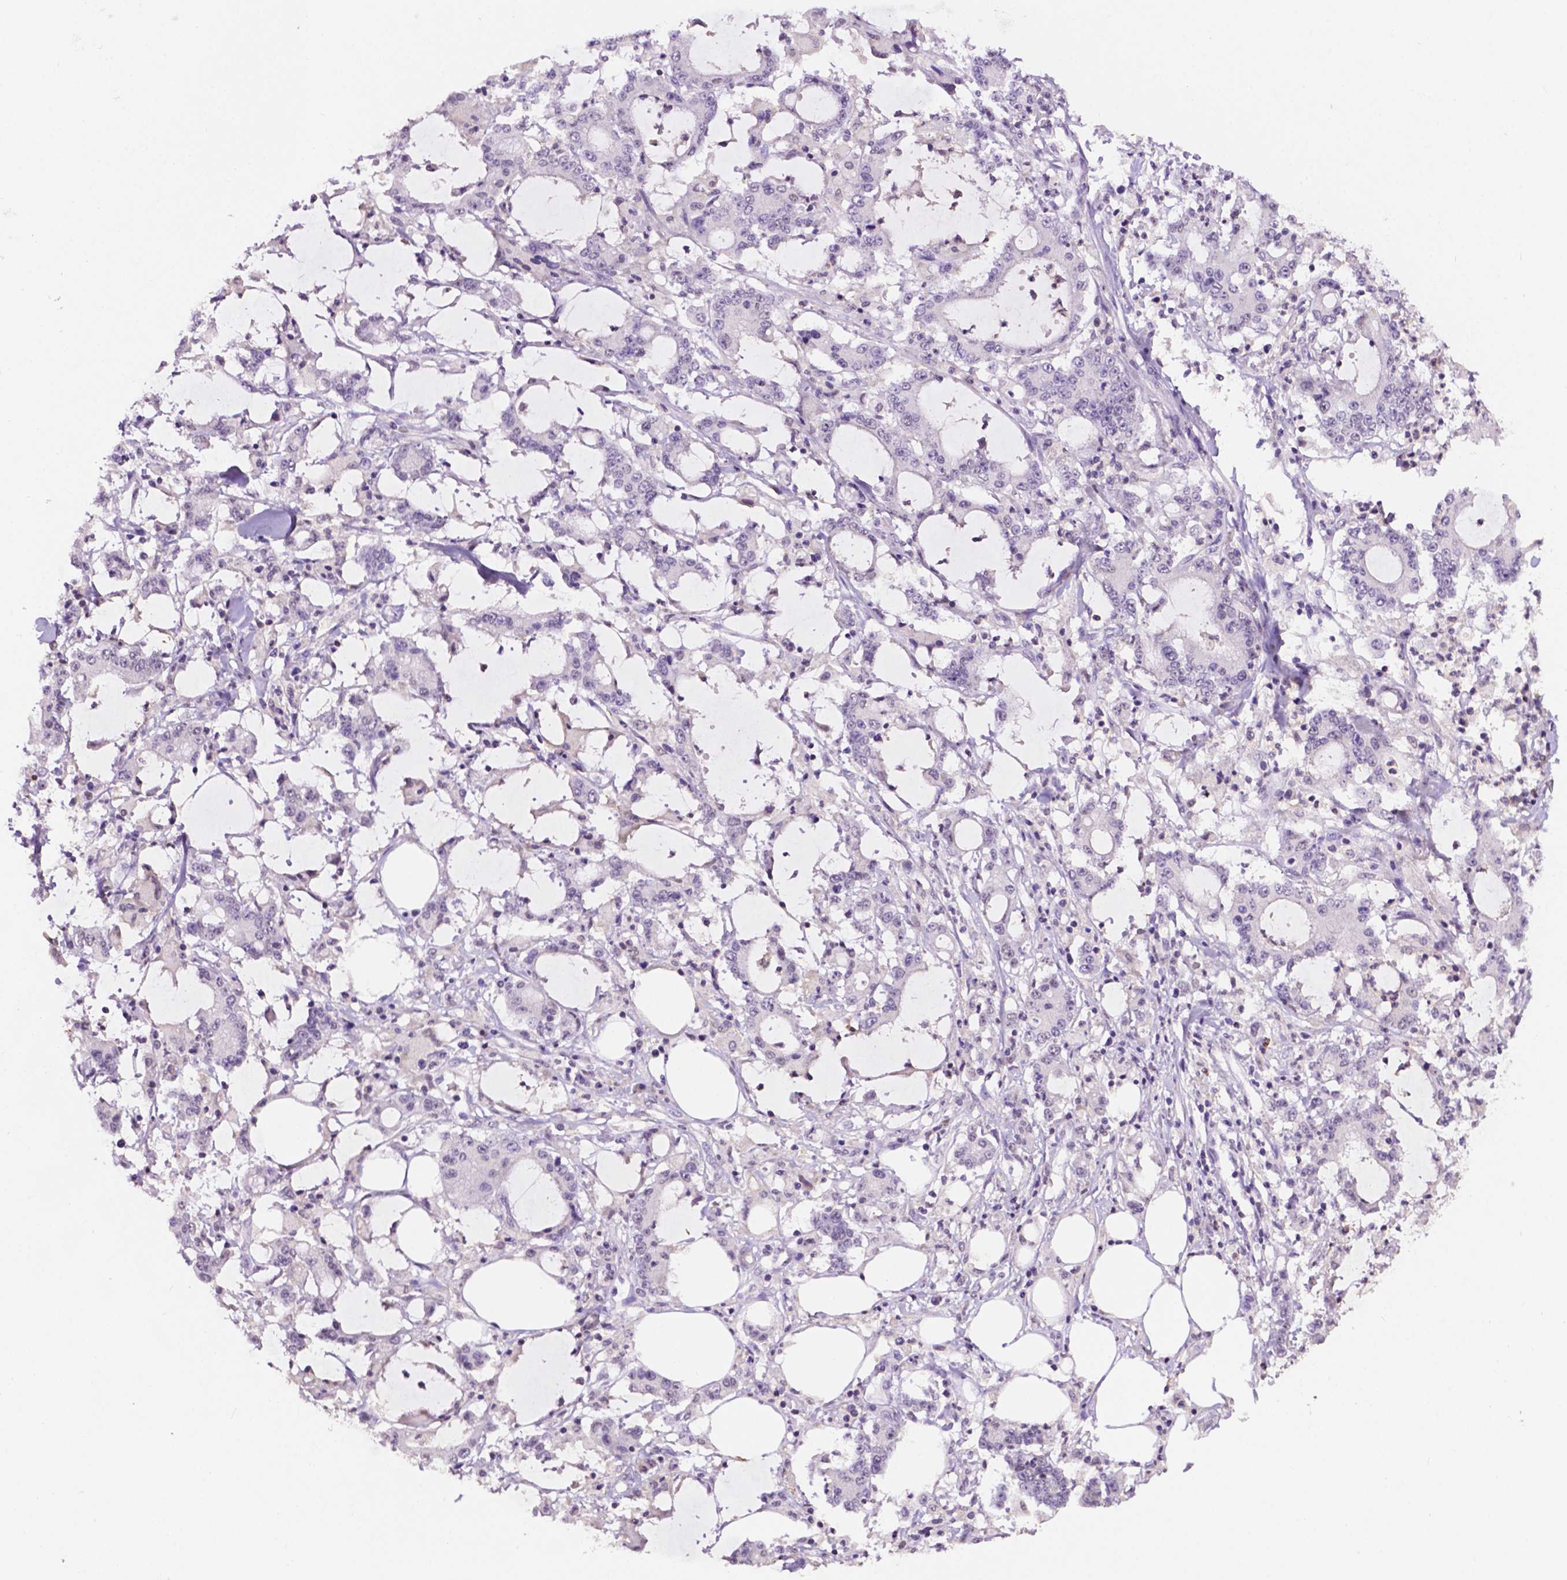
{"staining": {"intensity": "negative", "quantity": "none", "location": "none"}, "tissue": "stomach cancer", "cell_type": "Tumor cells", "image_type": "cancer", "snomed": [{"axis": "morphology", "description": "Adenocarcinoma, NOS"}, {"axis": "topography", "description": "Stomach, upper"}], "caption": "This is an immunohistochemistry micrograph of human adenocarcinoma (stomach). There is no expression in tumor cells.", "gene": "PTPN6", "patient": {"sex": "male", "age": 68}}